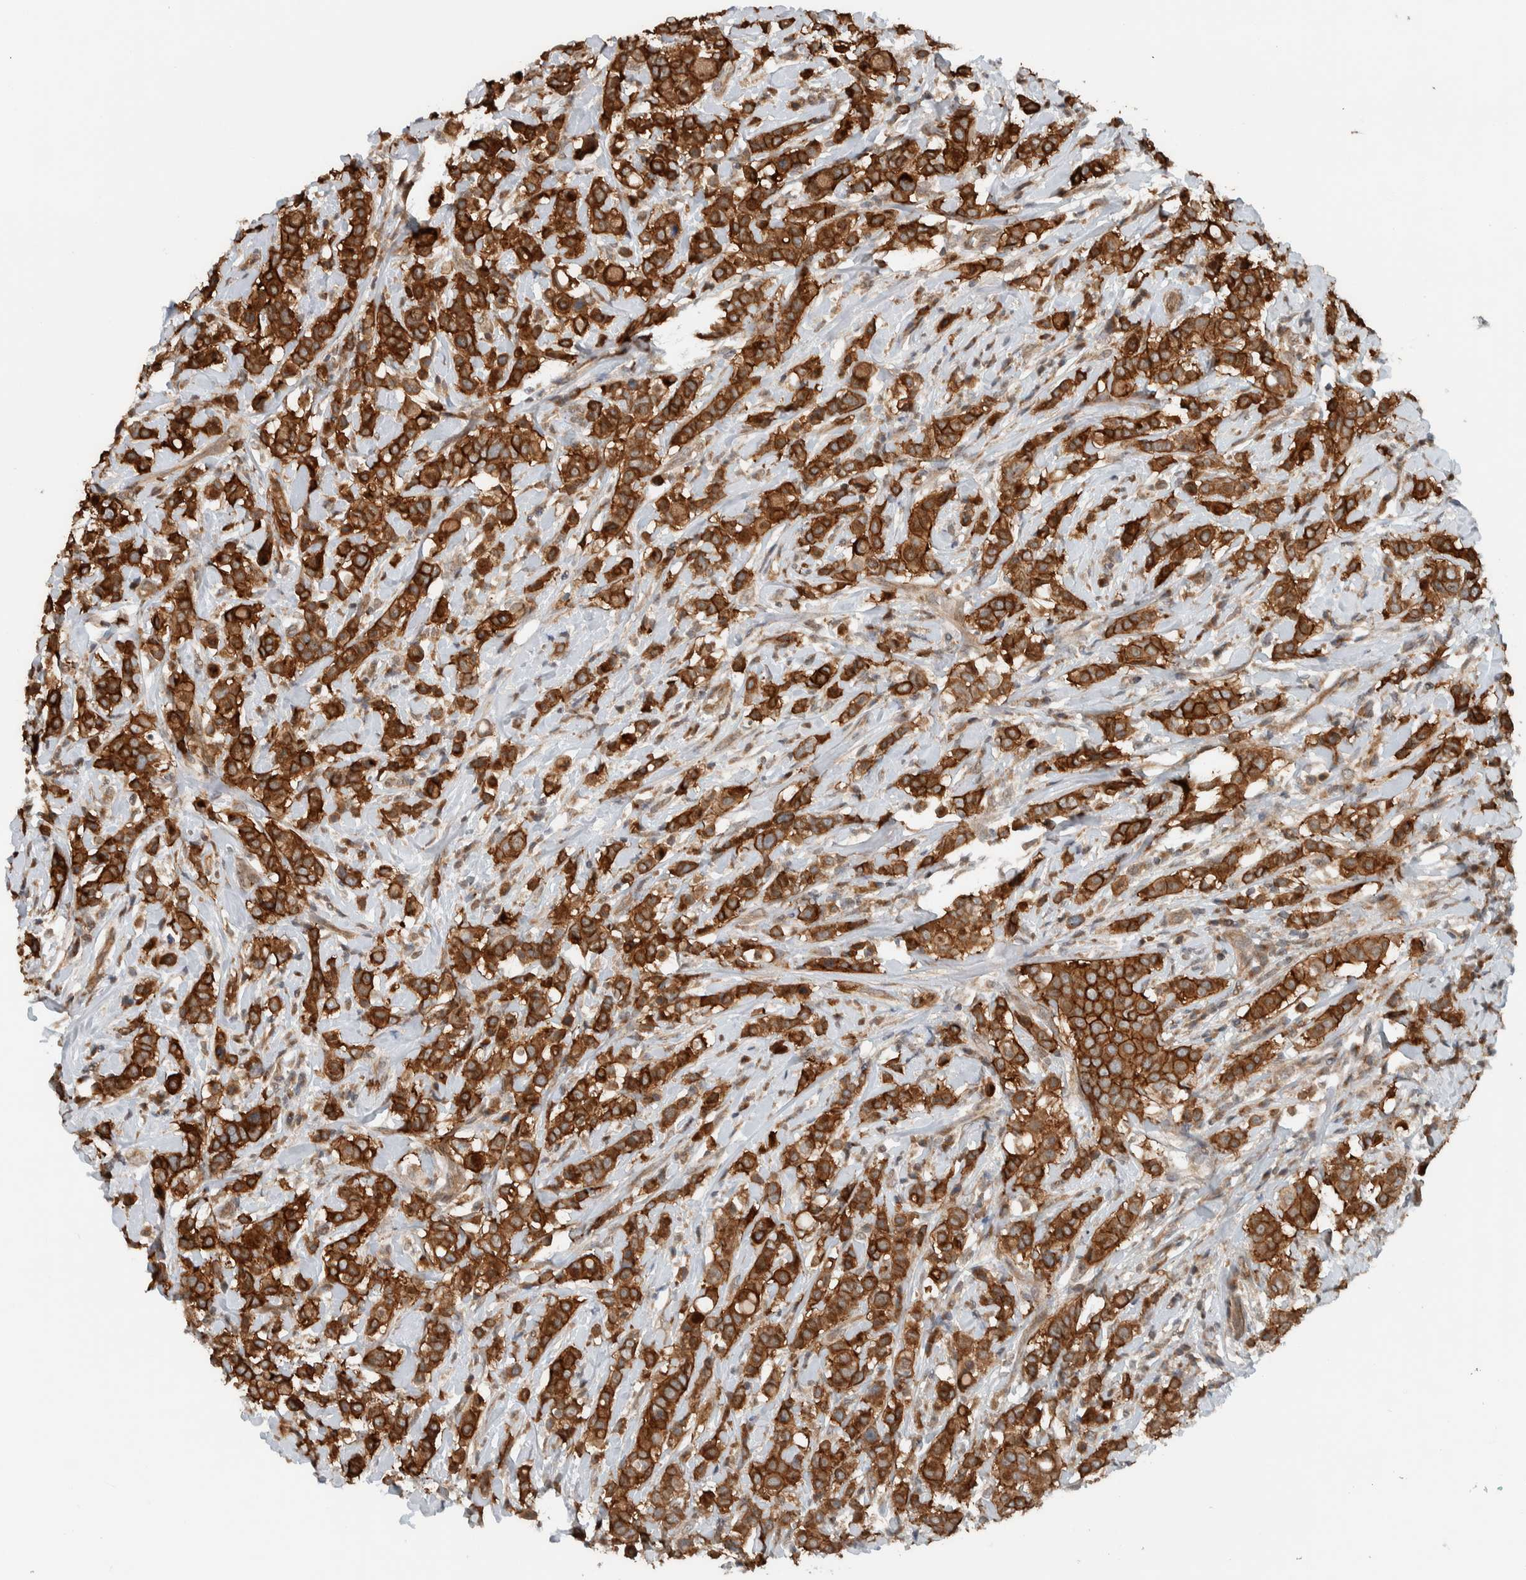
{"staining": {"intensity": "strong", "quantity": ">75%", "location": "cytoplasmic/membranous"}, "tissue": "breast cancer", "cell_type": "Tumor cells", "image_type": "cancer", "snomed": [{"axis": "morphology", "description": "Duct carcinoma"}, {"axis": "topography", "description": "Breast"}], "caption": "The histopathology image exhibits a brown stain indicating the presence of a protein in the cytoplasmic/membranous of tumor cells in invasive ductal carcinoma (breast). (IHC, brightfield microscopy, high magnification).", "gene": "KLHL6", "patient": {"sex": "female", "age": 27}}